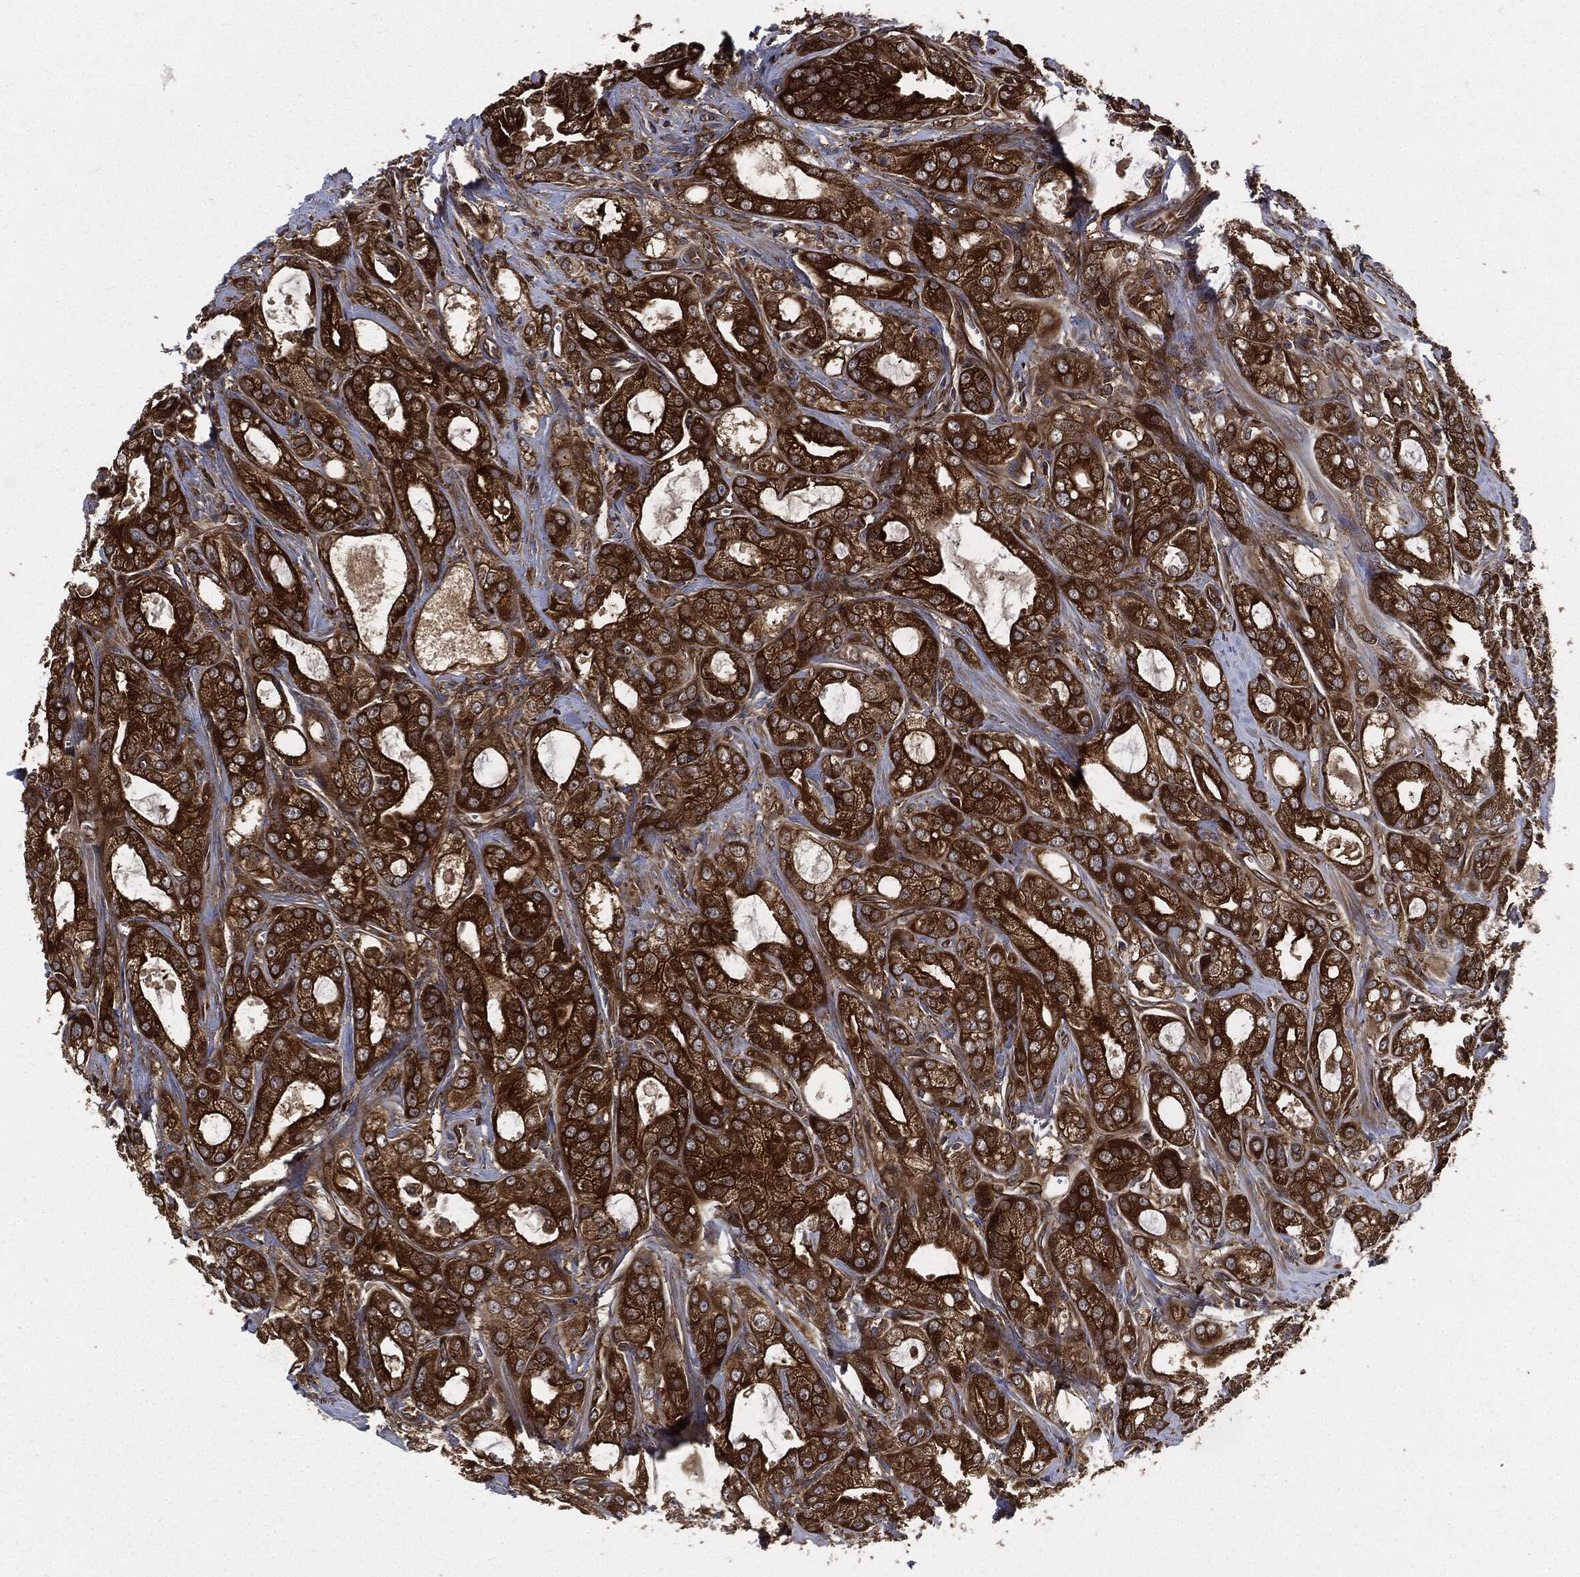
{"staining": {"intensity": "strong", "quantity": ">75%", "location": "cytoplasmic/membranous"}, "tissue": "prostate cancer", "cell_type": "Tumor cells", "image_type": "cancer", "snomed": [{"axis": "morphology", "description": "Adenocarcinoma, NOS"}, {"axis": "morphology", "description": "Adenocarcinoma, High grade"}, {"axis": "topography", "description": "Prostate"}], "caption": "Strong cytoplasmic/membranous protein staining is identified in about >75% of tumor cells in prostate cancer (high-grade adenocarcinoma).", "gene": "XPNPEP1", "patient": {"sex": "male", "age": 70}}